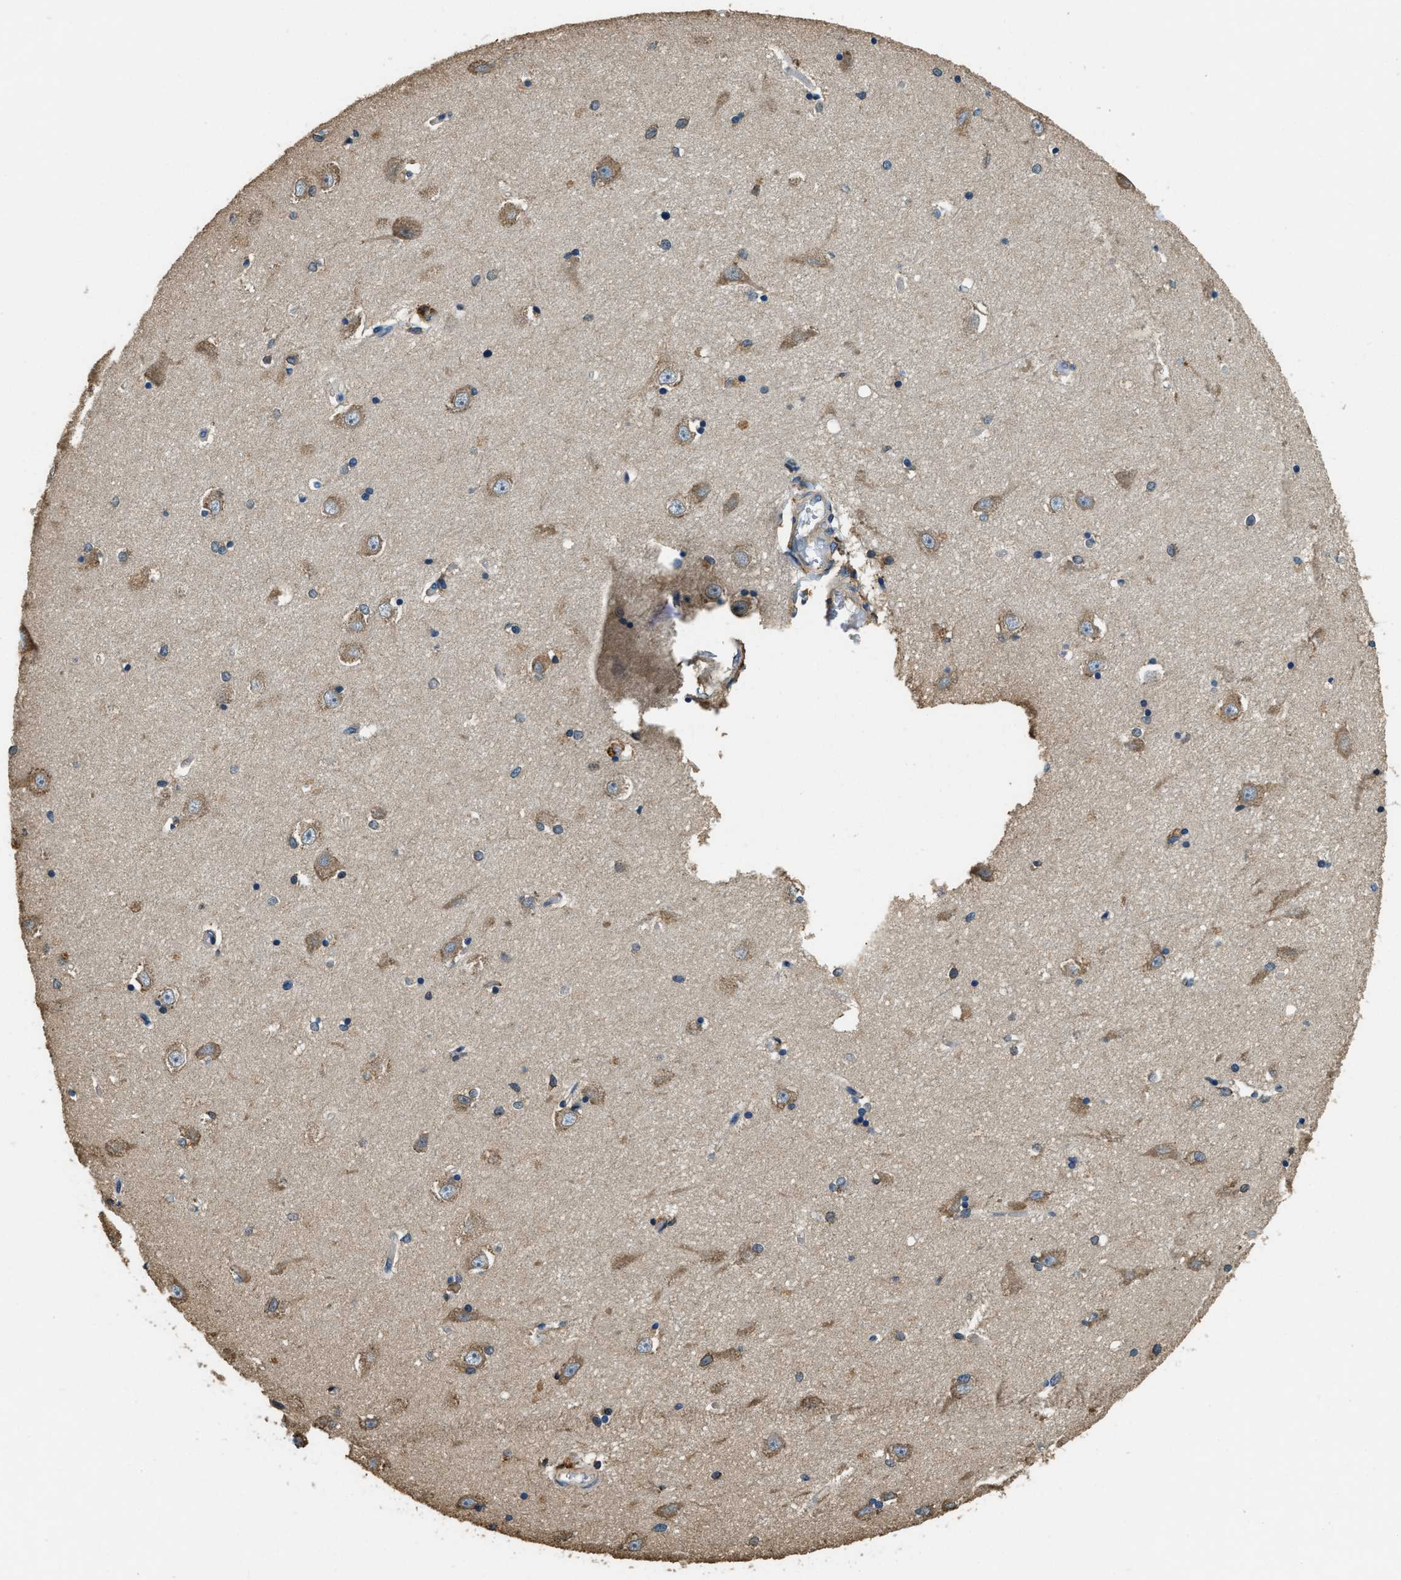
{"staining": {"intensity": "moderate", "quantity": "<25%", "location": "cytoplasmic/membranous"}, "tissue": "hippocampus", "cell_type": "Glial cells", "image_type": "normal", "snomed": [{"axis": "morphology", "description": "Normal tissue, NOS"}, {"axis": "topography", "description": "Hippocampus"}], "caption": "Protein staining displays moderate cytoplasmic/membranous positivity in about <25% of glial cells in benign hippocampus. (DAB (3,3'-diaminobenzidine) IHC with brightfield microscopy, high magnification).", "gene": "ERGIC1", "patient": {"sex": "male", "age": 45}}